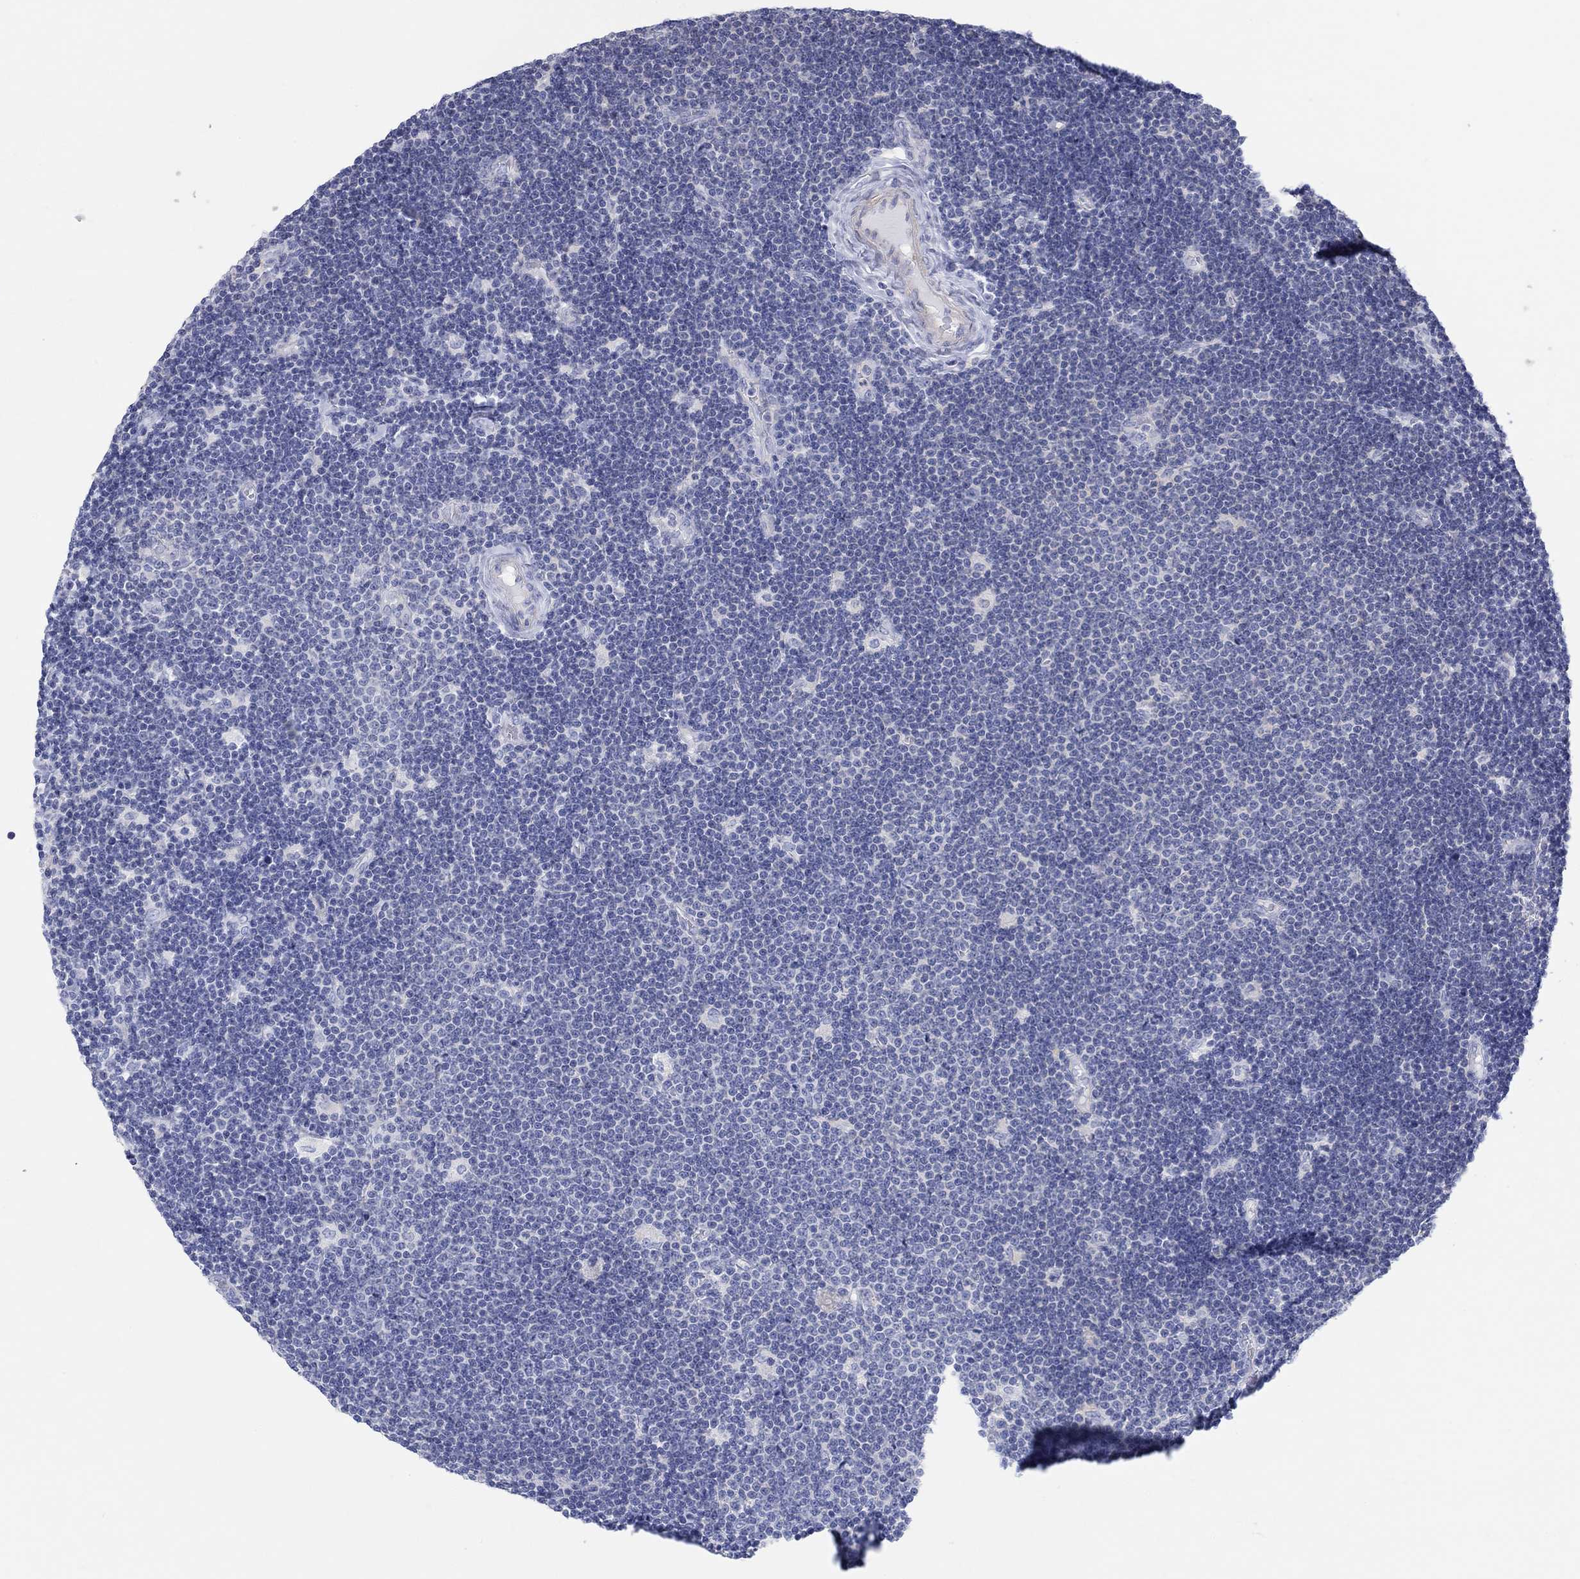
{"staining": {"intensity": "negative", "quantity": "none", "location": "none"}, "tissue": "lymphoma", "cell_type": "Tumor cells", "image_type": "cancer", "snomed": [{"axis": "morphology", "description": "Malignant lymphoma, non-Hodgkin's type, Low grade"}, {"axis": "topography", "description": "Brain"}], "caption": "DAB (3,3'-diaminobenzidine) immunohistochemical staining of malignant lymphoma, non-Hodgkin's type (low-grade) displays no significant staining in tumor cells.", "gene": "PPIL6", "patient": {"sex": "female", "age": 66}}